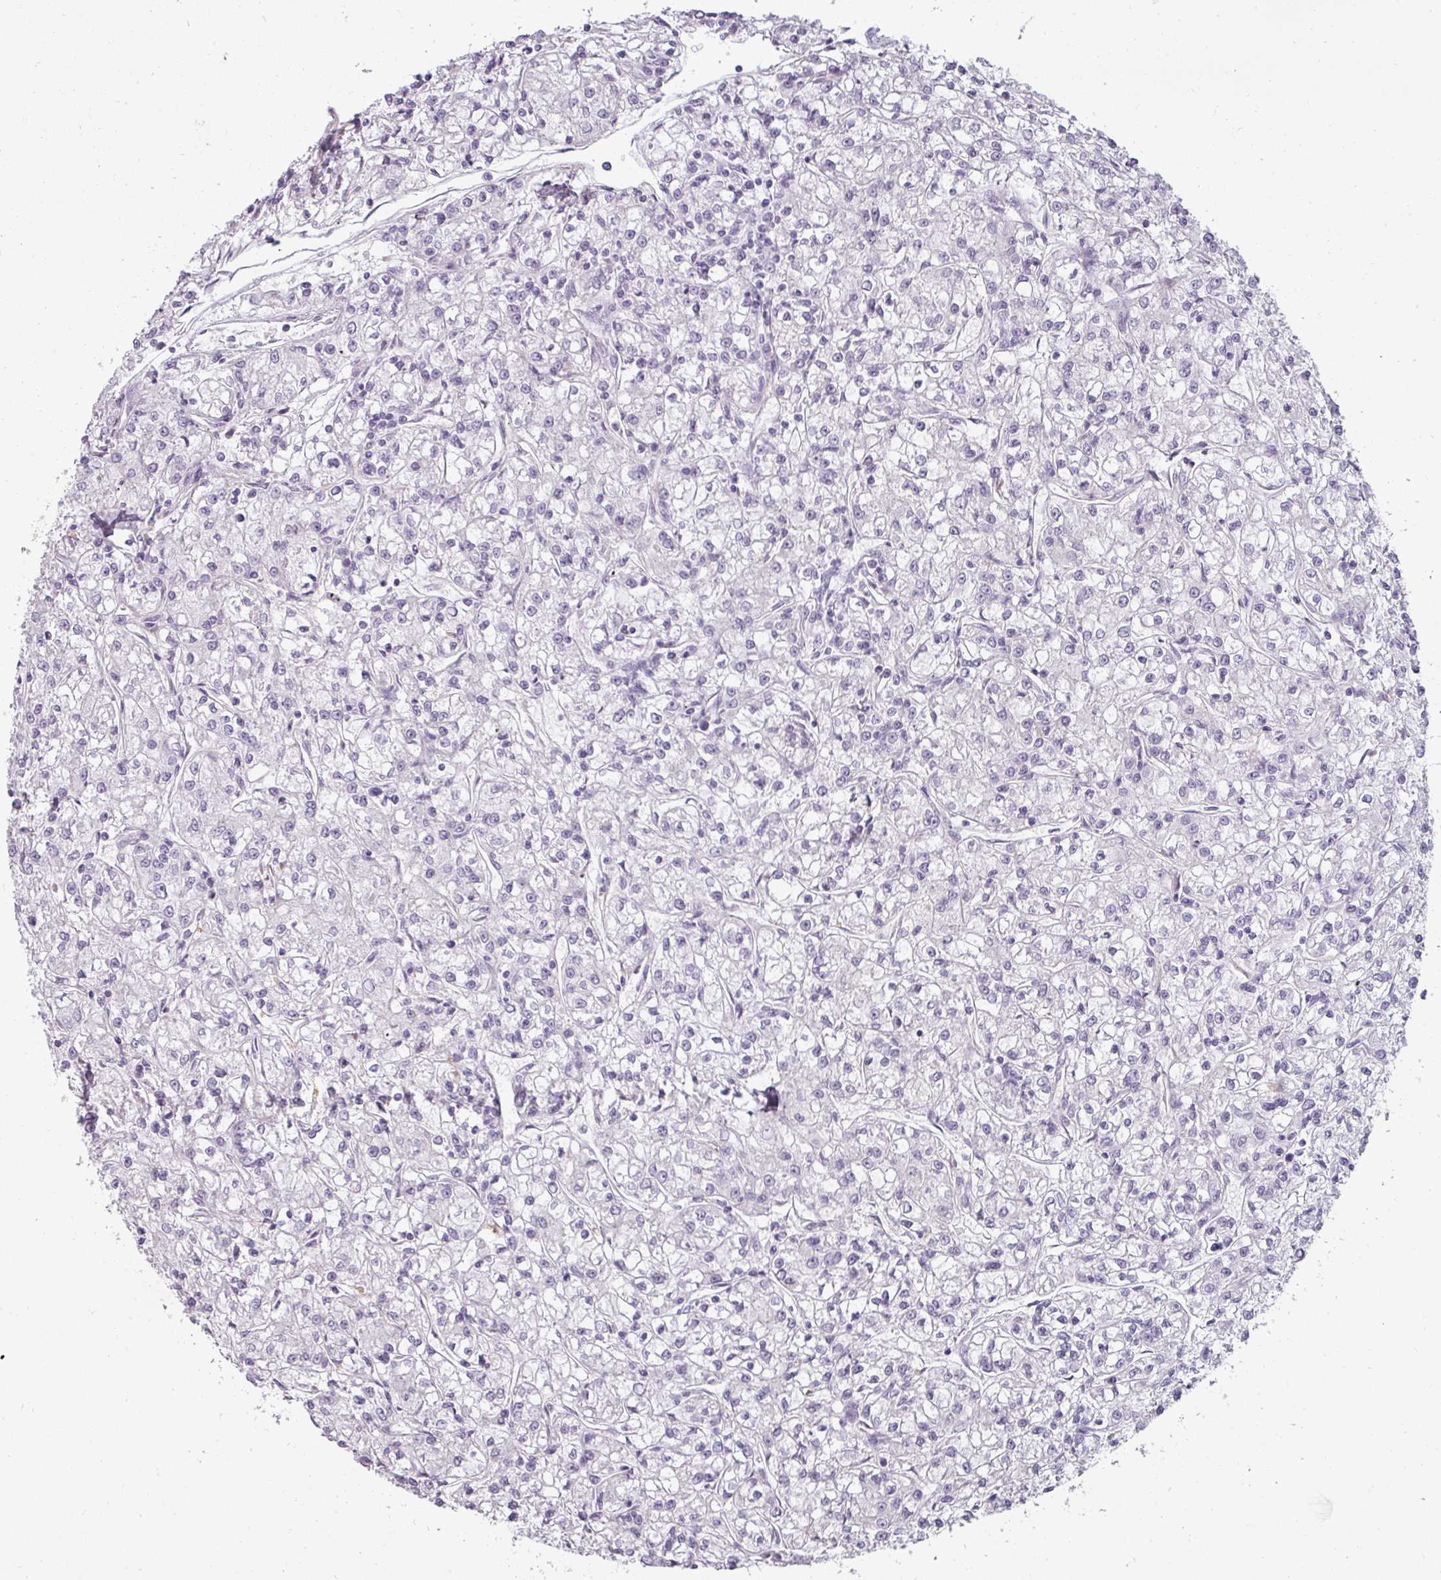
{"staining": {"intensity": "negative", "quantity": "none", "location": "none"}, "tissue": "renal cancer", "cell_type": "Tumor cells", "image_type": "cancer", "snomed": [{"axis": "morphology", "description": "Adenocarcinoma, NOS"}, {"axis": "topography", "description": "Kidney"}], "caption": "Immunohistochemical staining of renal cancer exhibits no significant expression in tumor cells.", "gene": "ASB1", "patient": {"sex": "female", "age": 59}}